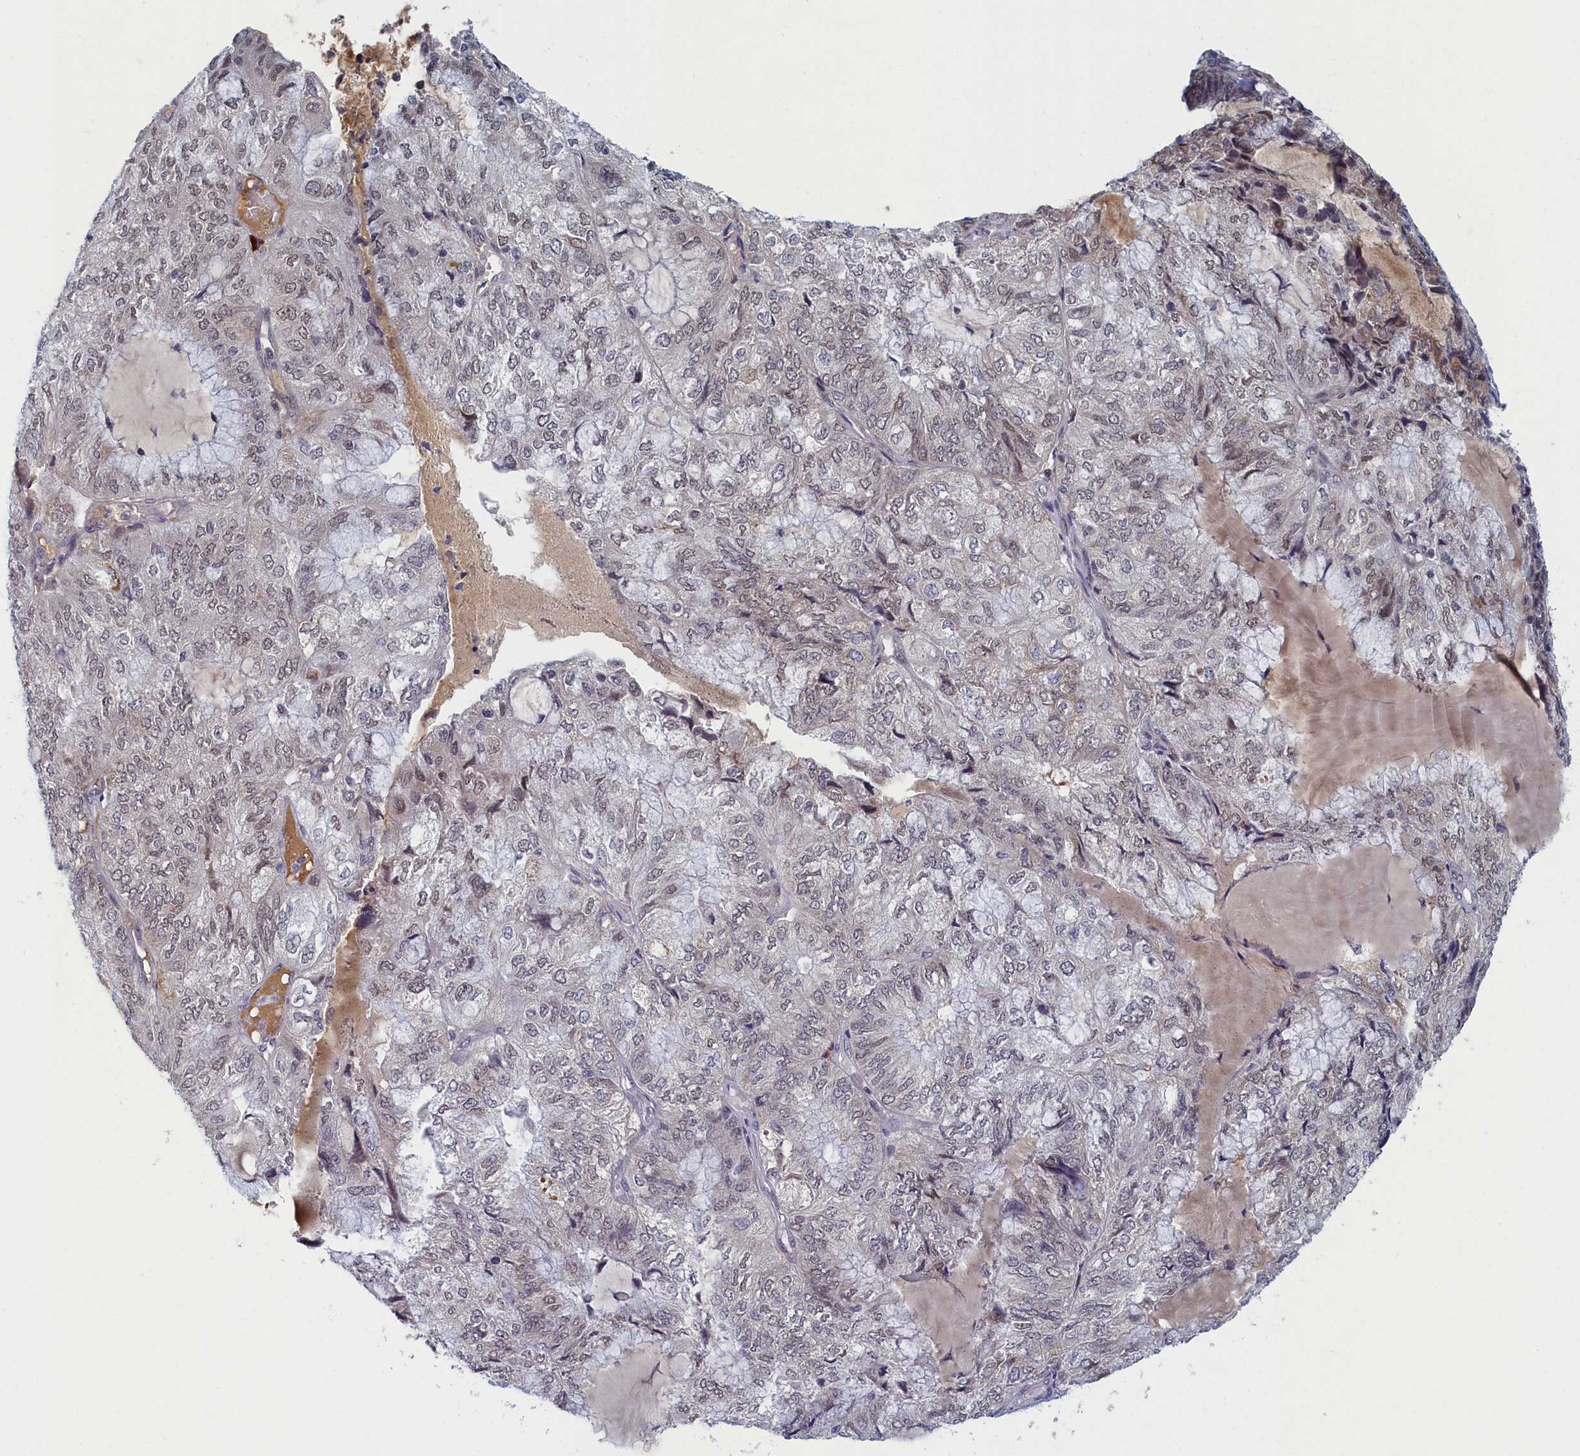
{"staining": {"intensity": "moderate", "quantity": "<25%", "location": "cytoplasmic/membranous,nuclear"}, "tissue": "endometrial cancer", "cell_type": "Tumor cells", "image_type": "cancer", "snomed": [{"axis": "morphology", "description": "Adenocarcinoma, NOS"}, {"axis": "topography", "description": "Endometrium"}], "caption": "Protein analysis of endometrial cancer (adenocarcinoma) tissue exhibits moderate cytoplasmic/membranous and nuclear staining in approximately <25% of tumor cells. (DAB (3,3'-diaminobenzidine) IHC with brightfield microscopy, high magnification).", "gene": "DNAJC17", "patient": {"sex": "female", "age": 81}}